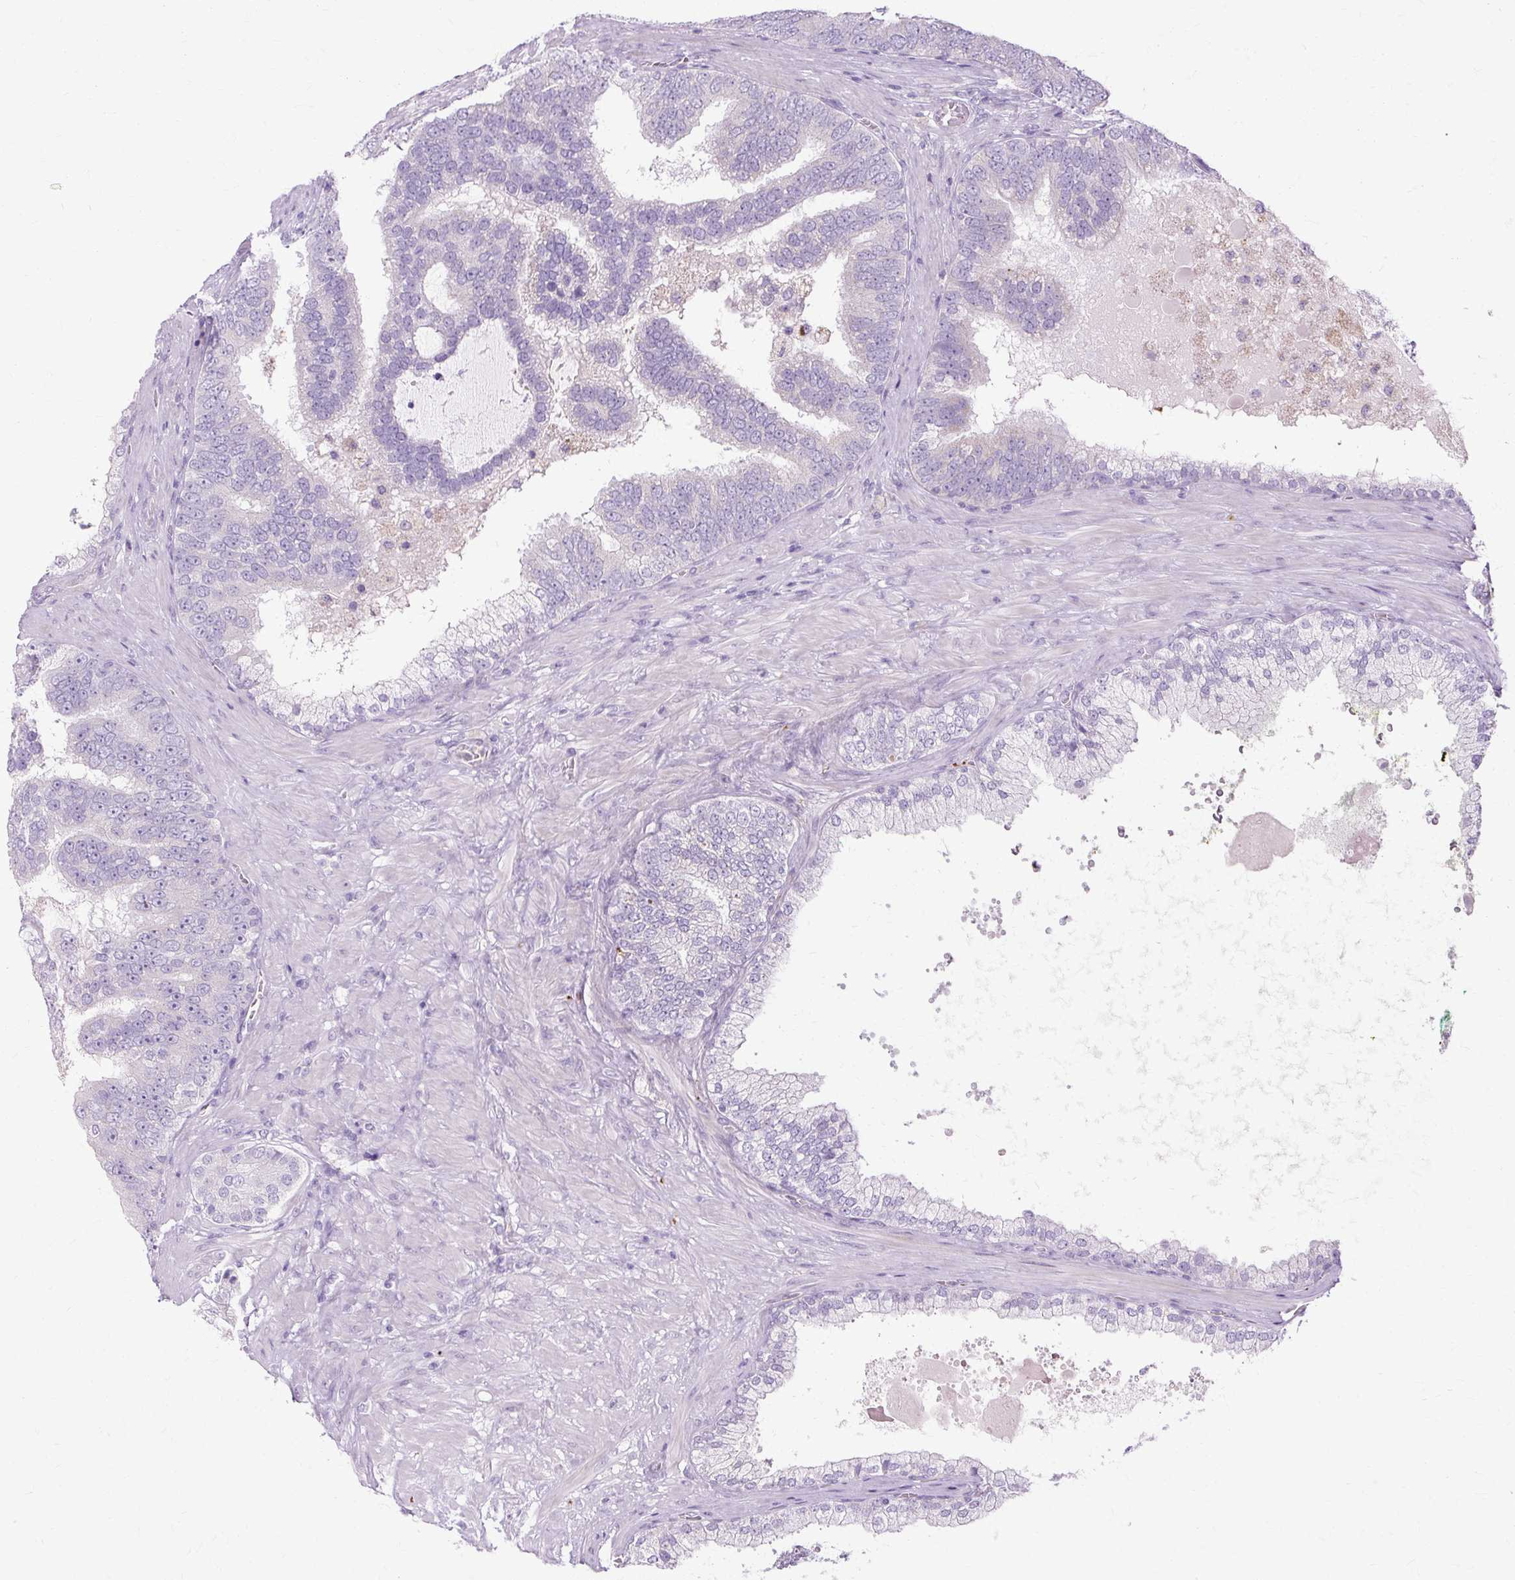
{"staining": {"intensity": "negative", "quantity": "none", "location": "none"}, "tissue": "prostate cancer", "cell_type": "Tumor cells", "image_type": "cancer", "snomed": [{"axis": "morphology", "description": "Adenocarcinoma, High grade"}, {"axis": "topography", "description": "Prostate"}], "caption": "Tumor cells are negative for brown protein staining in prostate cancer (adenocarcinoma (high-grade)). (DAB immunohistochemistry visualized using brightfield microscopy, high magnification).", "gene": "HSD11B1", "patient": {"sex": "male", "age": 55}}